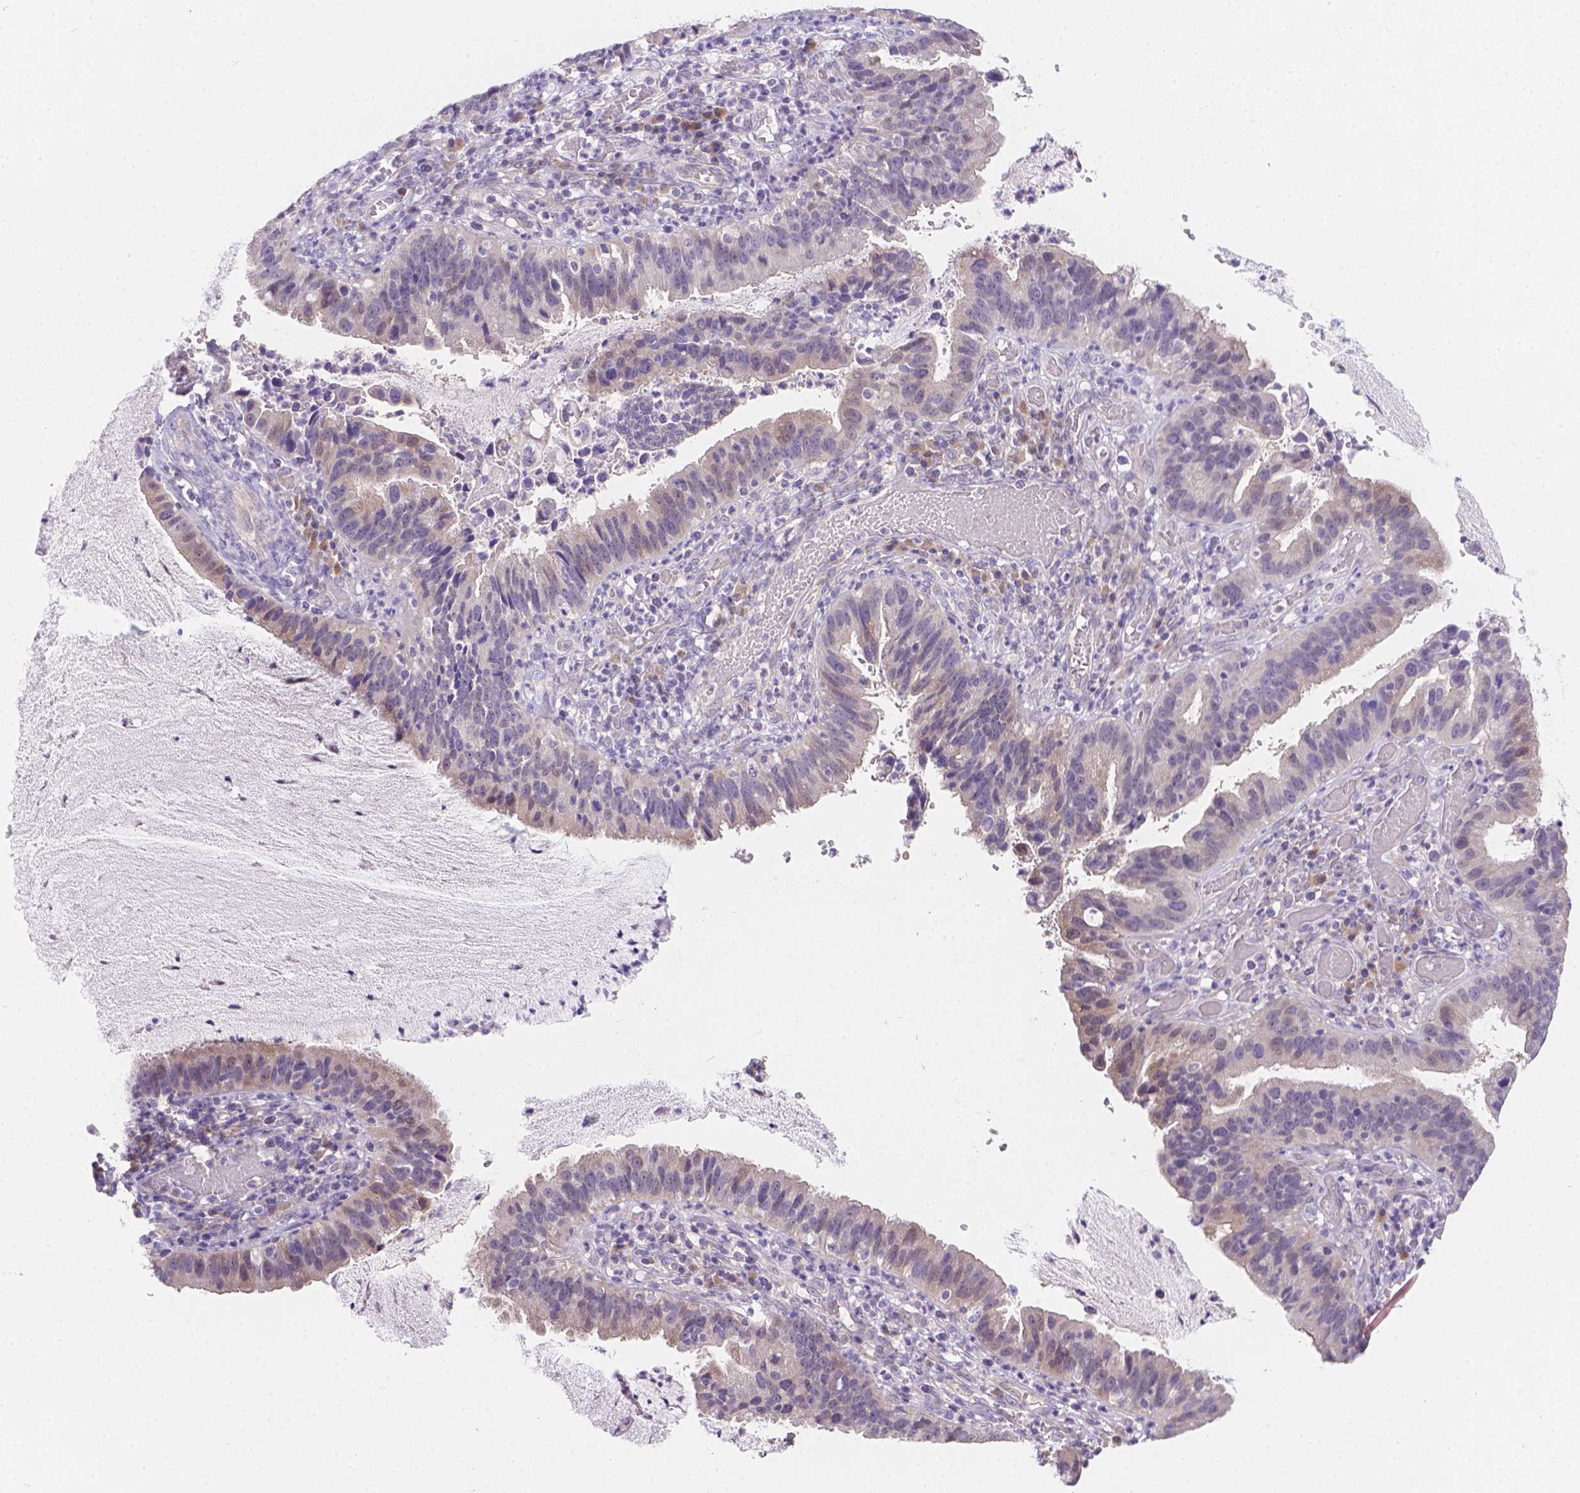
{"staining": {"intensity": "weak", "quantity": "<25%", "location": "cytoplasmic/membranous"}, "tissue": "cervical cancer", "cell_type": "Tumor cells", "image_type": "cancer", "snomed": [{"axis": "morphology", "description": "Adenocarcinoma, NOS"}, {"axis": "topography", "description": "Cervix"}], "caption": "Adenocarcinoma (cervical) was stained to show a protein in brown. There is no significant positivity in tumor cells.", "gene": "CD96", "patient": {"sex": "female", "age": 34}}